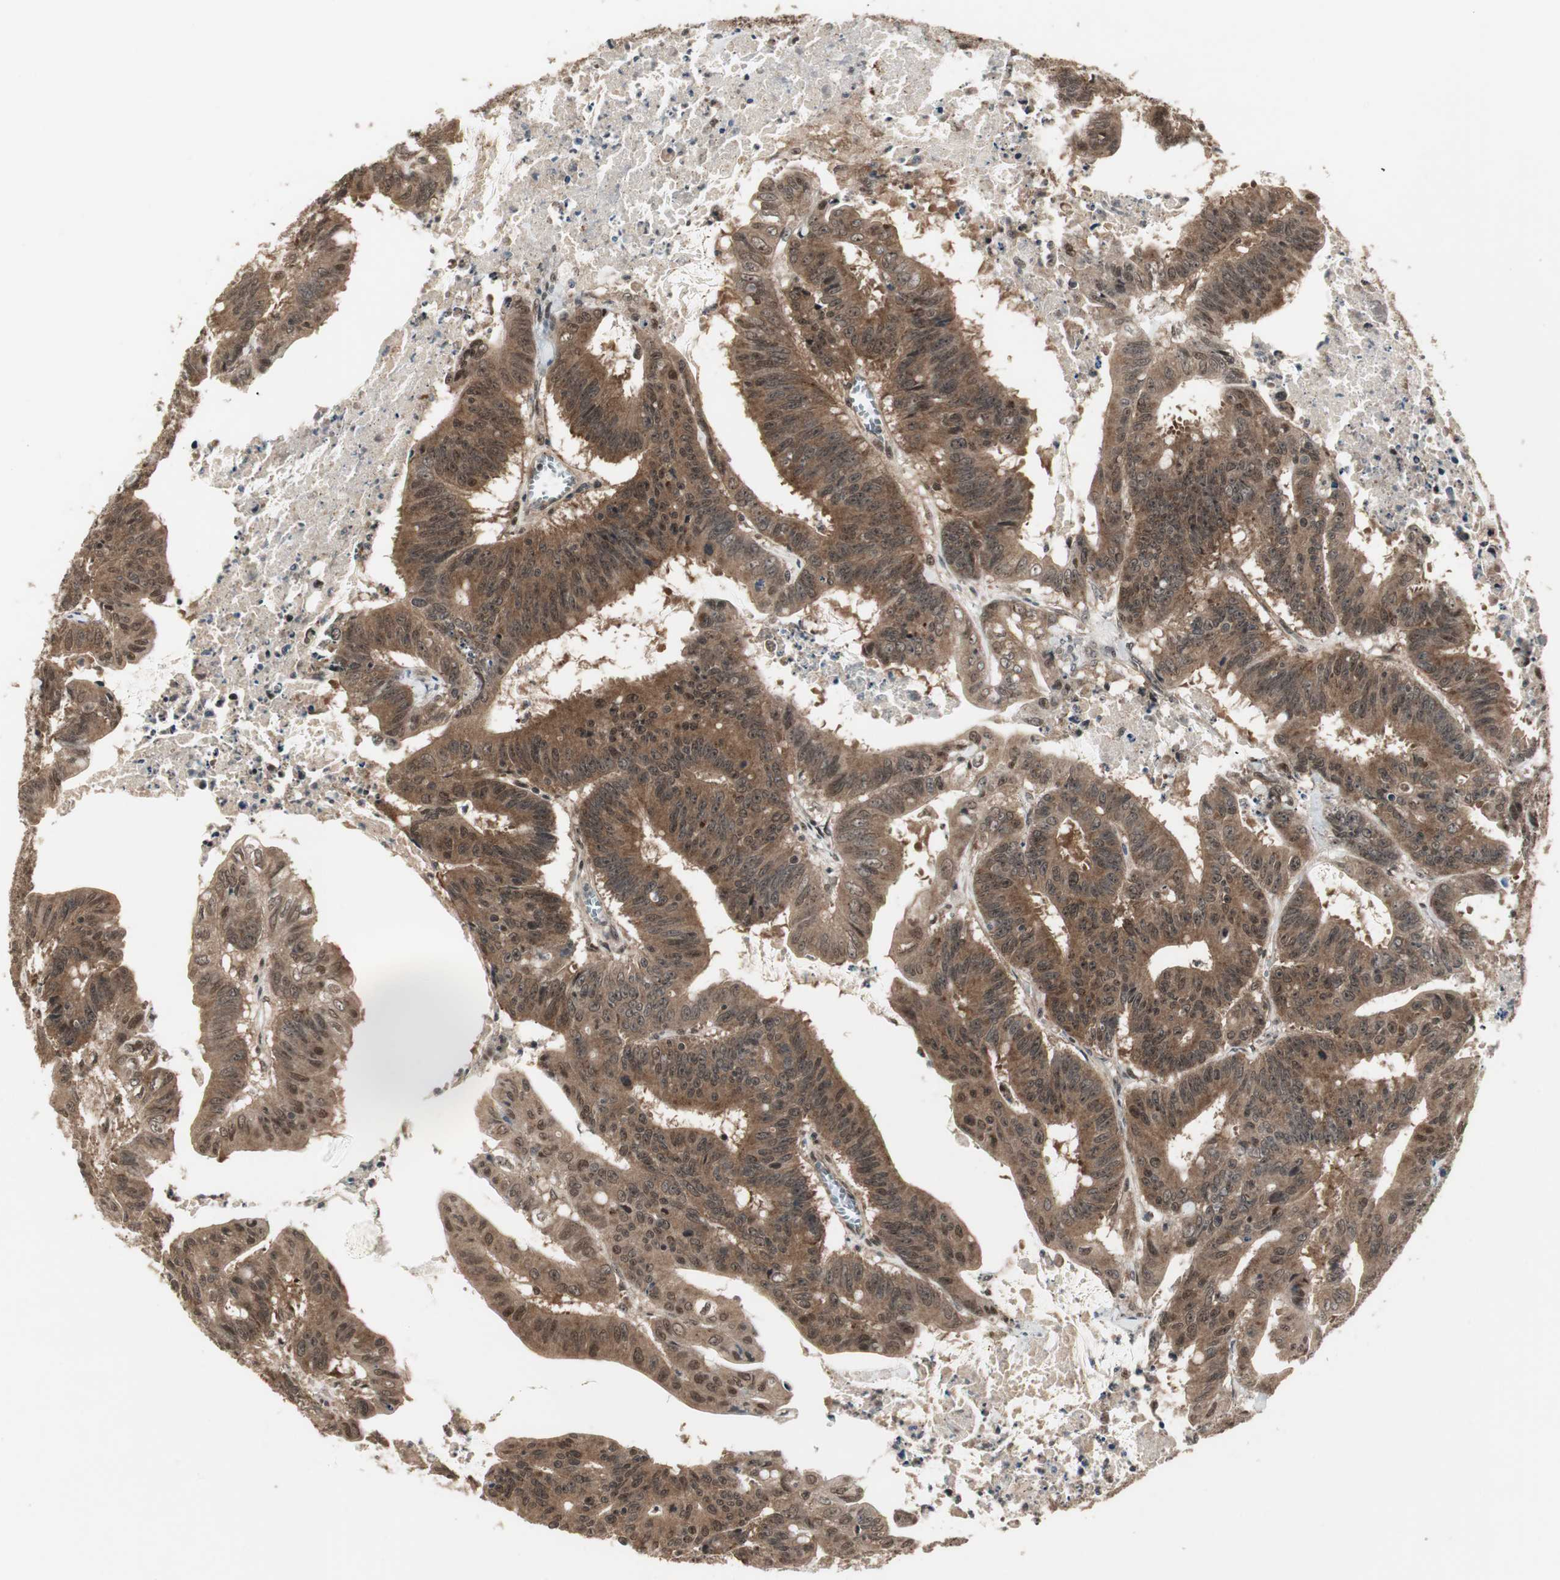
{"staining": {"intensity": "strong", "quantity": ">75%", "location": "cytoplasmic/membranous,nuclear"}, "tissue": "colorectal cancer", "cell_type": "Tumor cells", "image_type": "cancer", "snomed": [{"axis": "morphology", "description": "Adenocarcinoma, NOS"}, {"axis": "topography", "description": "Colon"}], "caption": "IHC staining of colorectal adenocarcinoma, which reveals high levels of strong cytoplasmic/membranous and nuclear staining in about >75% of tumor cells indicating strong cytoplasmic/membranous and nuclear protein positivity. The staining was performed using DAB (brown) for protein detection and nuclei were counterstained in hematoxylin (blue).", "gene": "CSNK2B", "patient": {"sex": "male", "age": 45}}